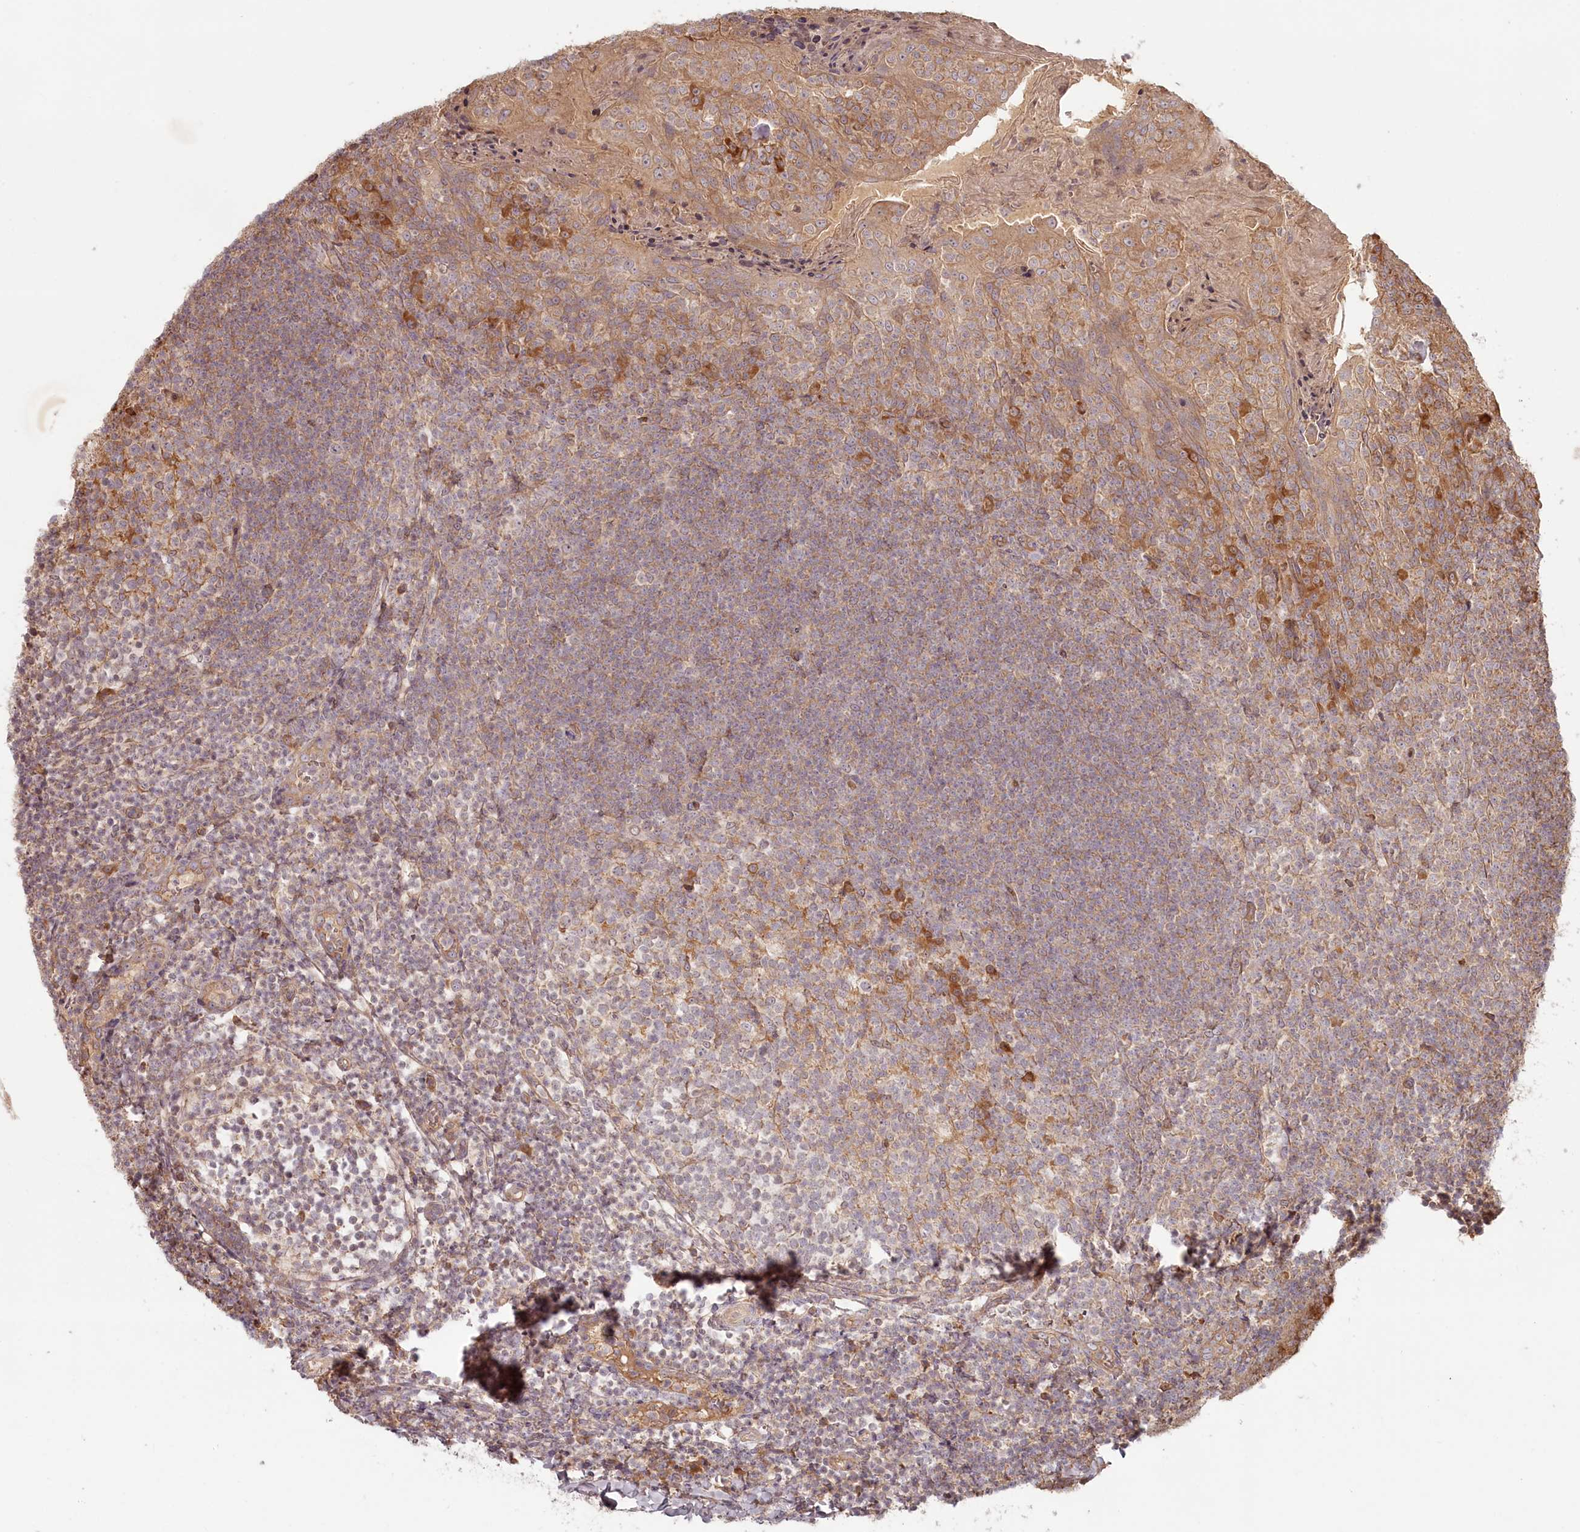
{"staining": {"intensity": "moderate", "quantity": "<25%", "location": "cytoplasmic/membranous"}, "tissue": "tonsil", "cell_type": "Germinal center cells", "image_type": "normal", "snomed": [{"axis": "morphology", "description": "Normal tissue, NOS"}, {"axis": "topography", "description": "Tonsil"}], "caption": "A low amount of moderate cytoplasmic/membranous staining is appreciated in about <25% of germinal center cells in unremarkable tonsil.", "gene": "TMIE", "patient": {"sex": "female", "age": 10}}